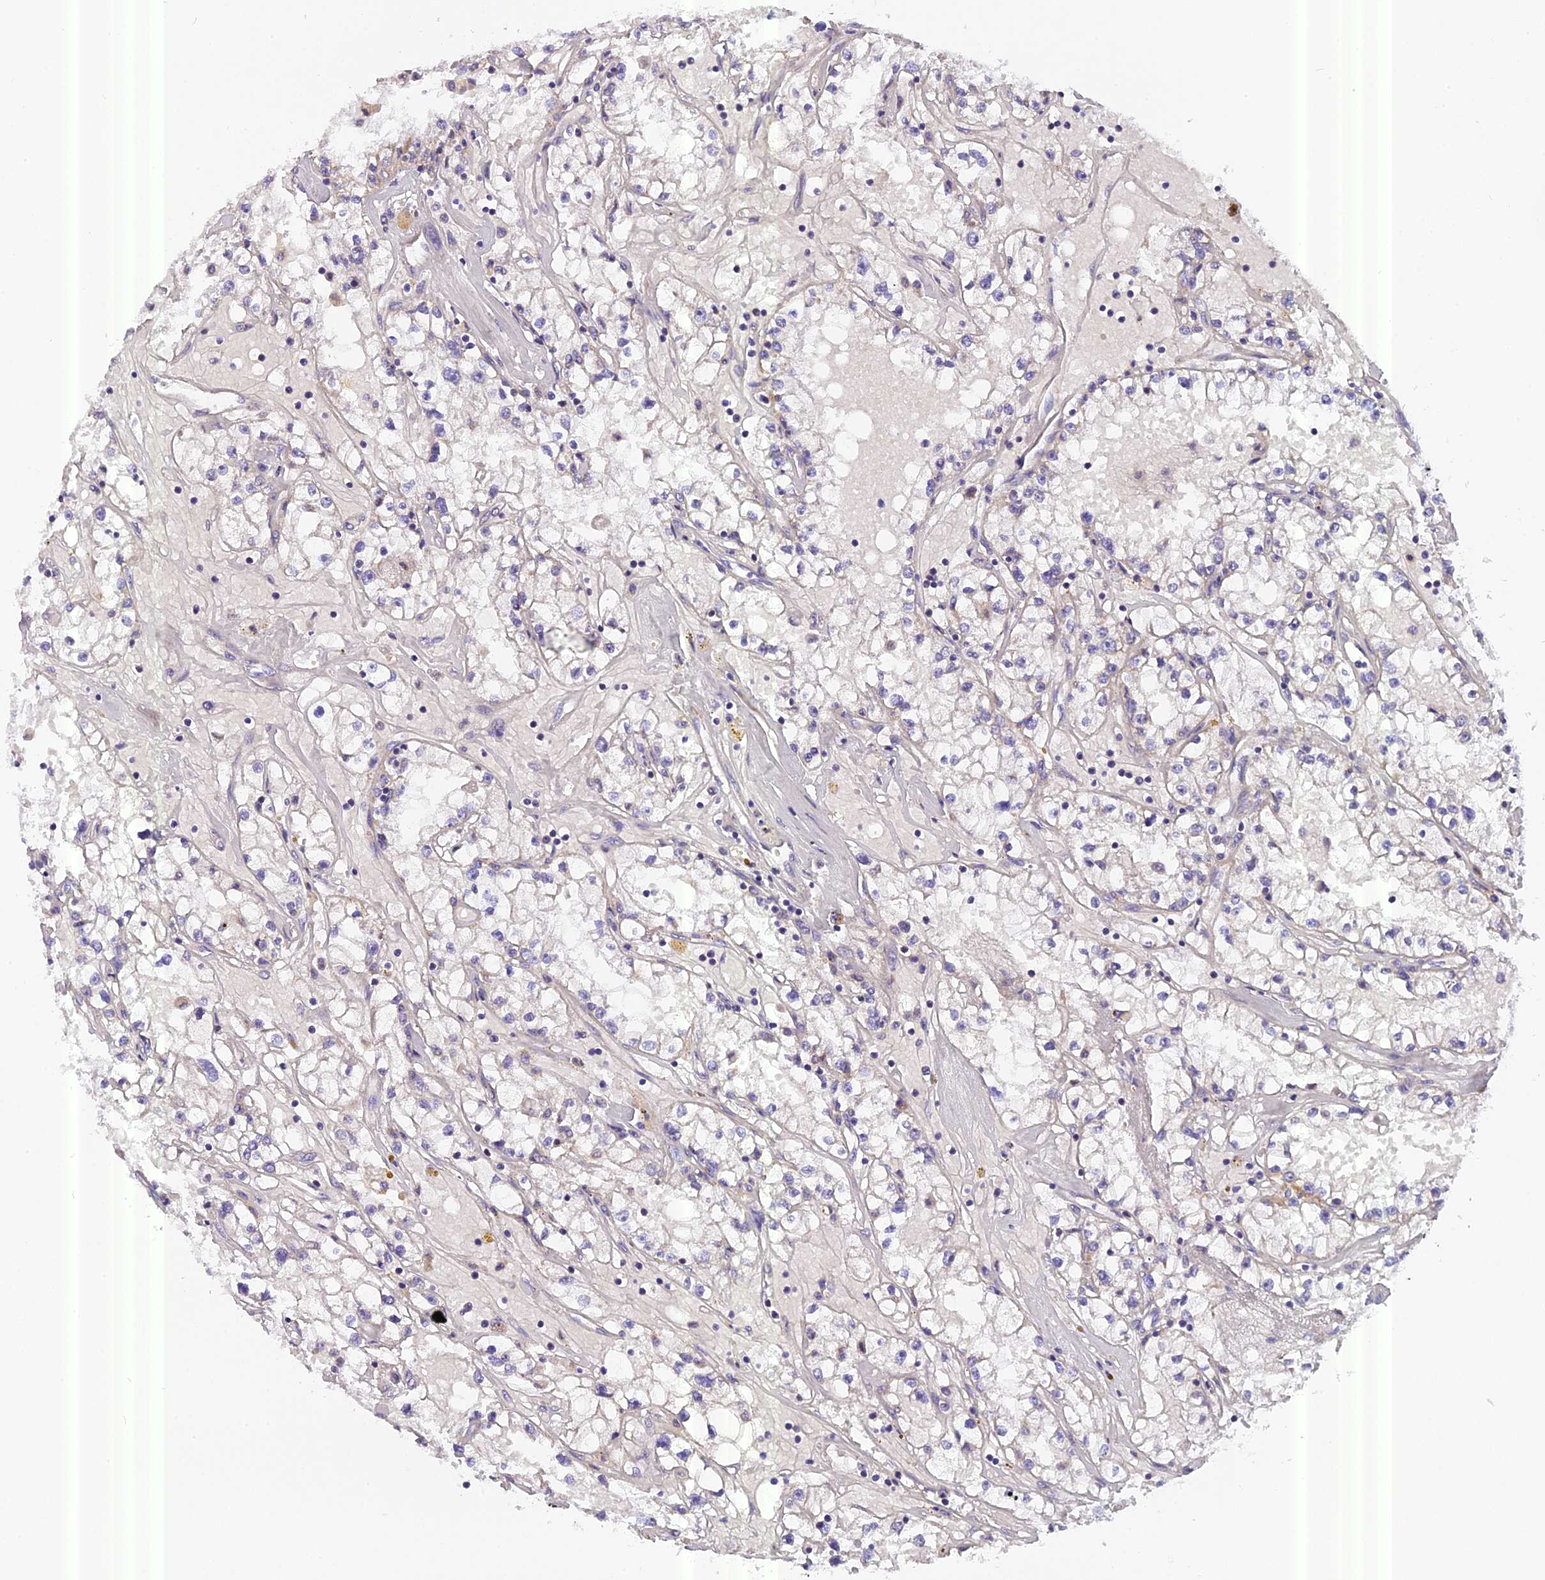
{"staining": {"intensity": "negative", "quantity": "none", "location": "none"}, "tissue": "renal cancer", "cell_type": "Tumor cells", "image_type": "cancer", "snomed": [{"axis": "morphology", "description": "Adenocarcinoma, NOS"}, {"axis": "topography", "description": "Kidney"}], "caption": "IHC micrograph of adenocarcinoma (renal) stained for a protein (brown), which reveals no staining in tumor cells.", "gene": "MGME1", "patient": {"sex": "male", "age": 56}}